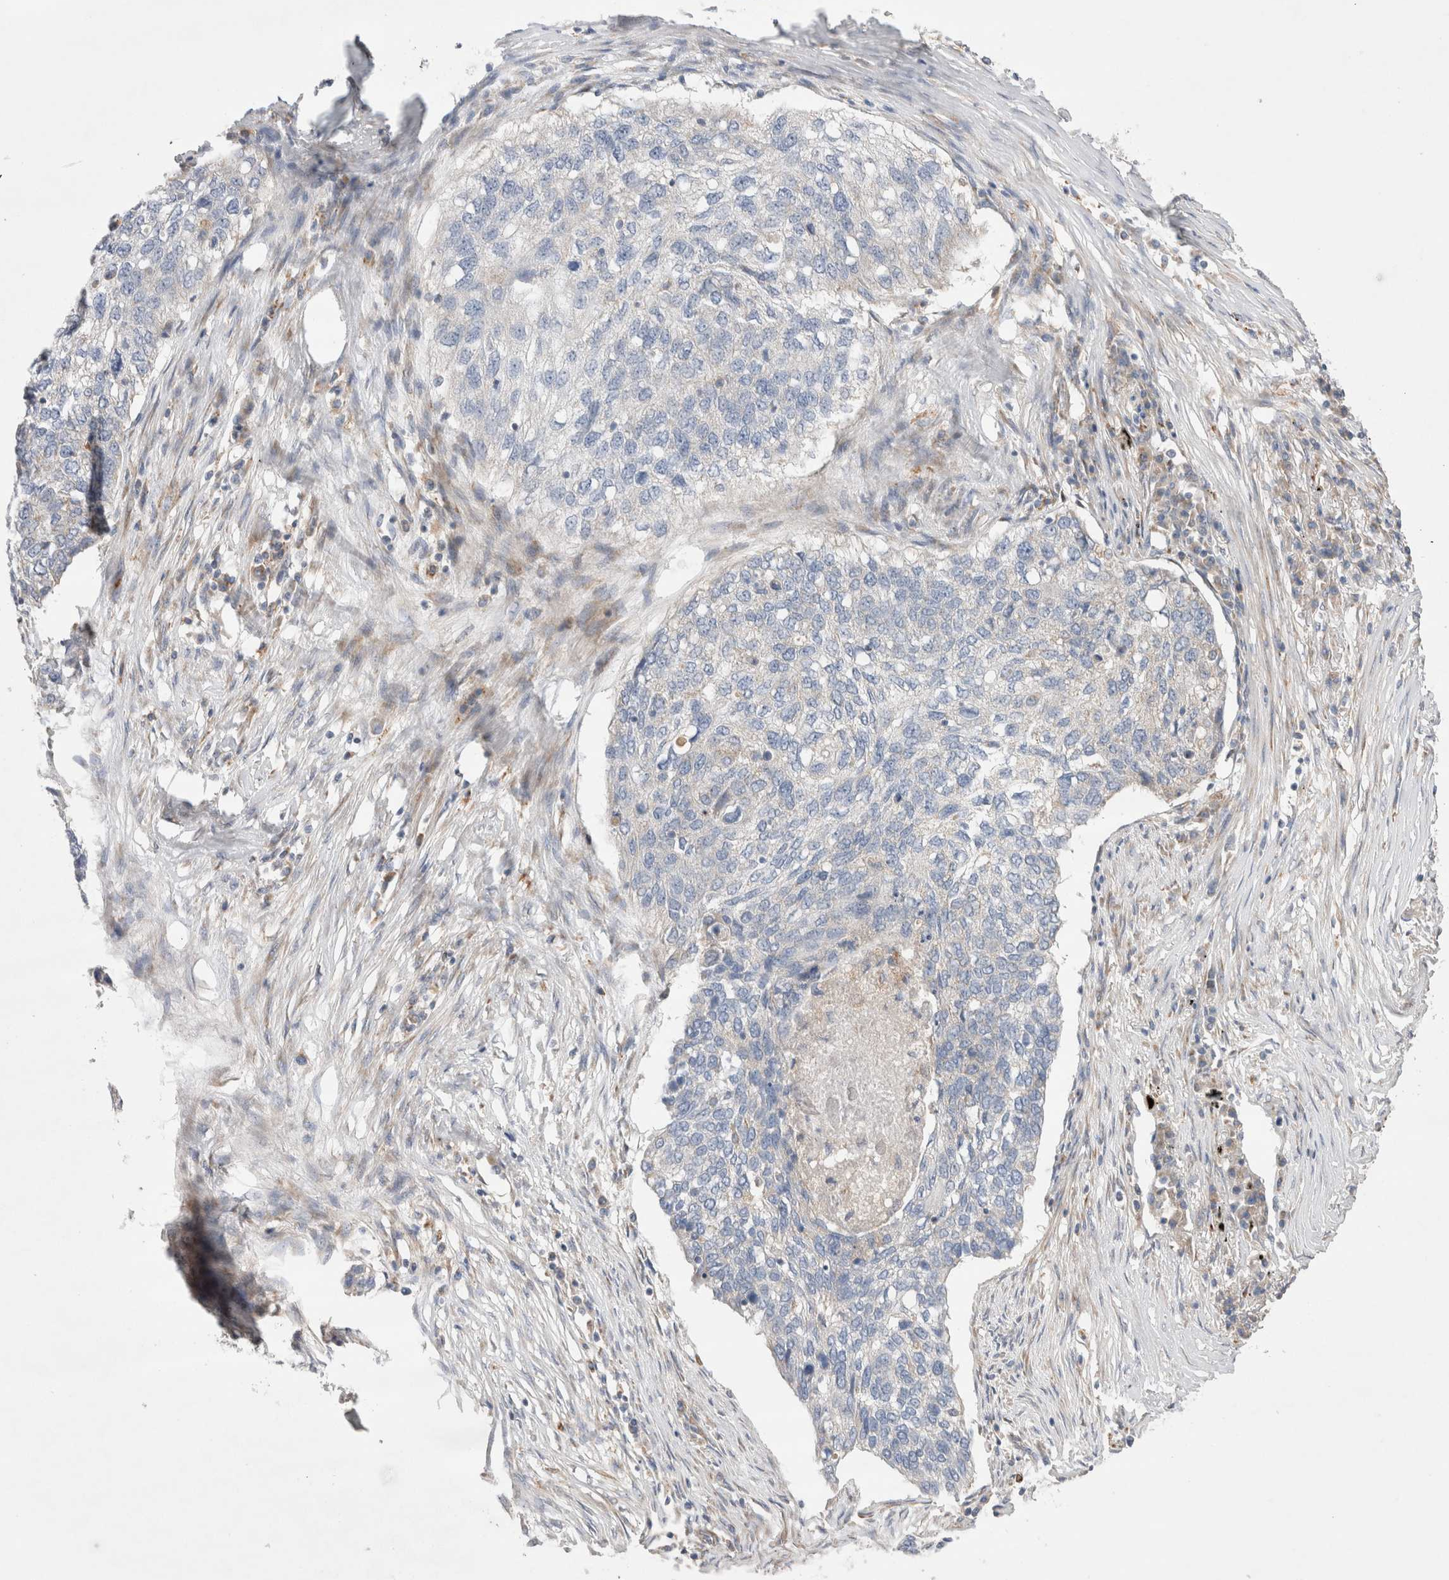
{"staining": {"intensity": "negative", "quantity": "none", "location": "none"}, "tissue": "lung cancer", "cell_type": "Tumor cells", "image_type": "cancer", "snomed": [{"axis": "morphology", "description": "Squamous cell carcinoma, NOS"}, {"axis": "topography", "description": "Lung"}], "caption": "IHC histopathology image of neoplastic tissue: human lung squamous cell carcinoma stained with DAB (3,3'-diaminobenzidine) demonstrates no significant protein expression in tumor cells. Brightfield microscopy of IHC stained with DAB (brown) and hematoxylin (blue), captured at high magnification.", "gene": "TBC1D16", "patient": {"sex": "female", "age": 63}}